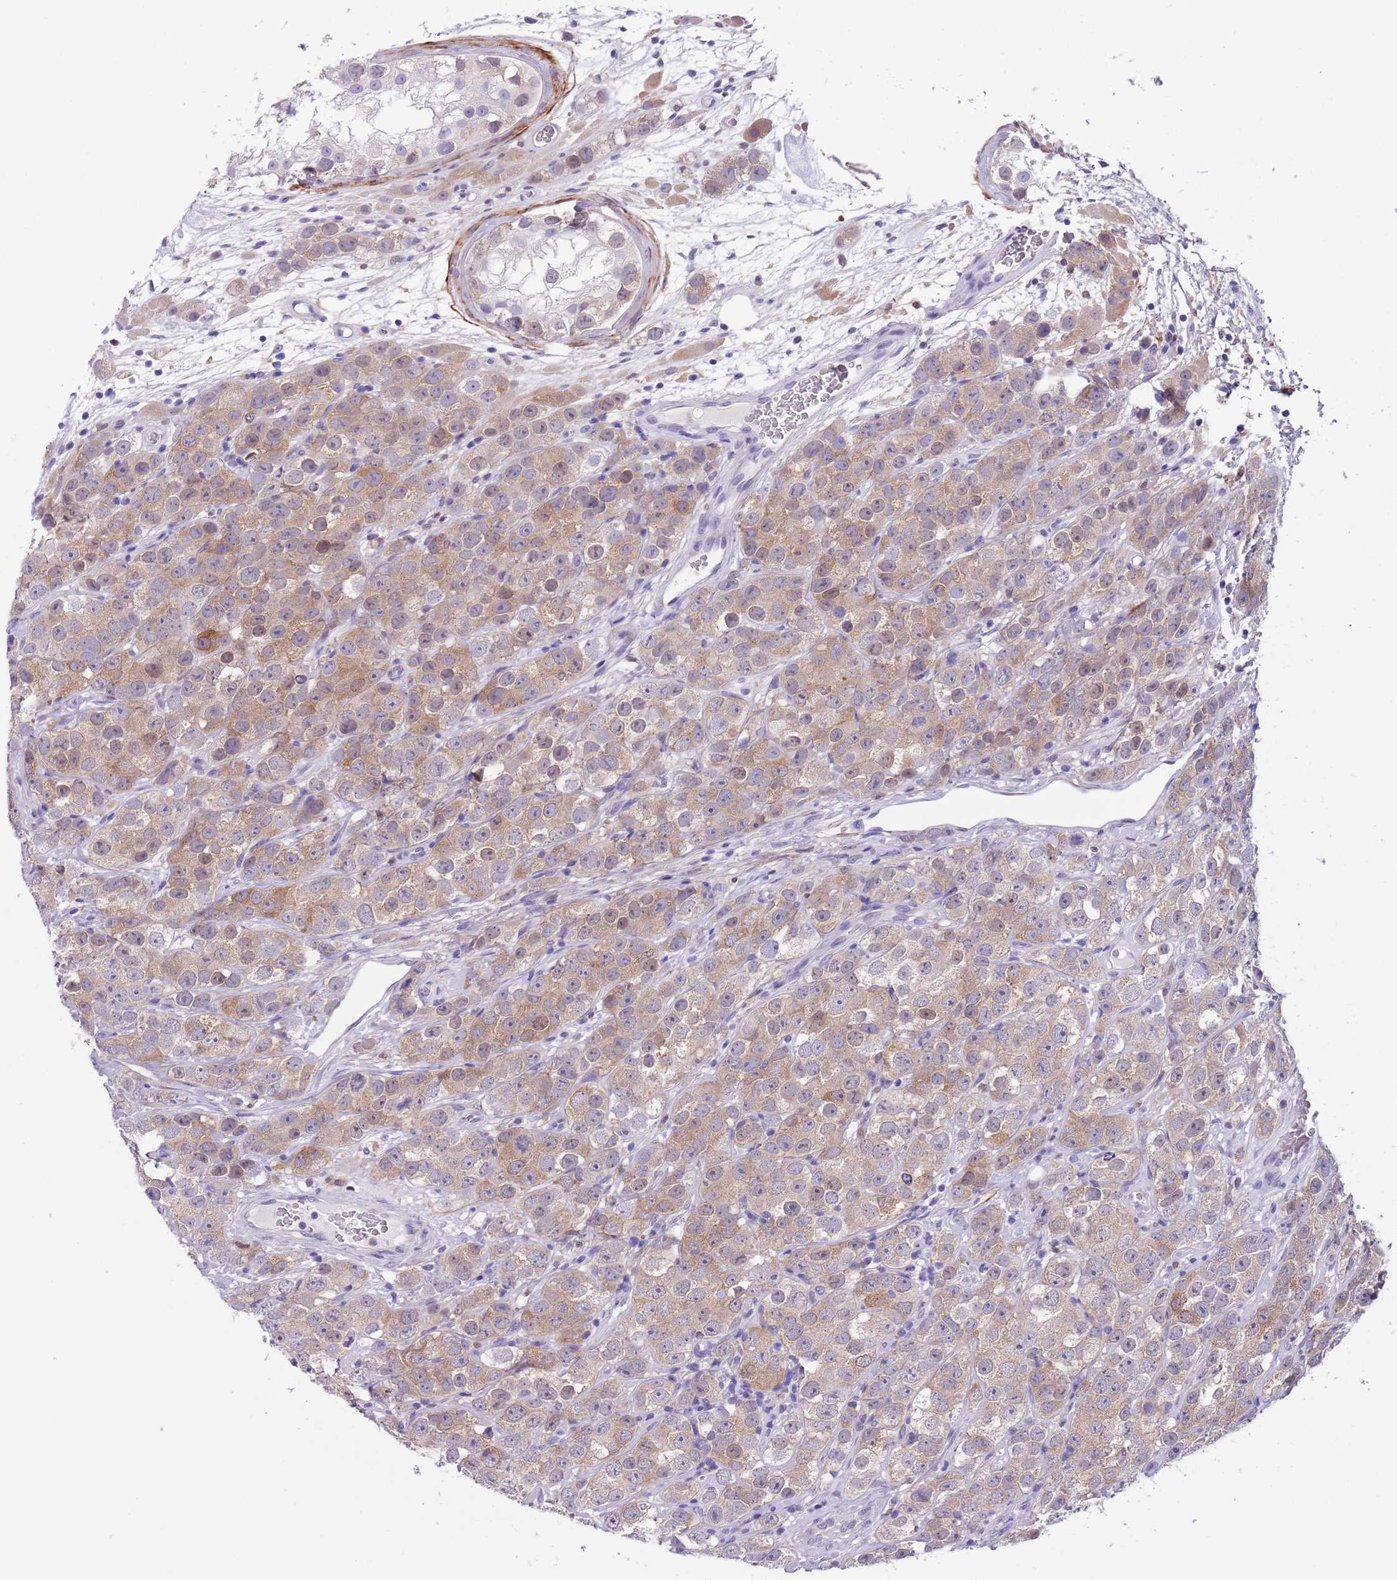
{"staining": {"intensity": "moderate", "quantity": ">75%", "location": "cytoplasmic/membranous"}, "tissue": "testis cancer", "cell_type": "Tumor cells", "image_type": "cancer", "snomed": [{"axis": "morphology", "description": "Seminoma, NOS"}, {"axis": "topography", "description": "Testis"}], "caption": "IHC histopathology image of neoplastic tissue: human seminoma (testis) stained using IHC demonstrates medium levels of moderate protein expression localized specifically in the cytoplasmic/membranous of tumor cells, appearing as a cytoplasmic/membranous brown color.", "gene": "PFKFB2", "patient": {"sex": "male", "age": 28}}